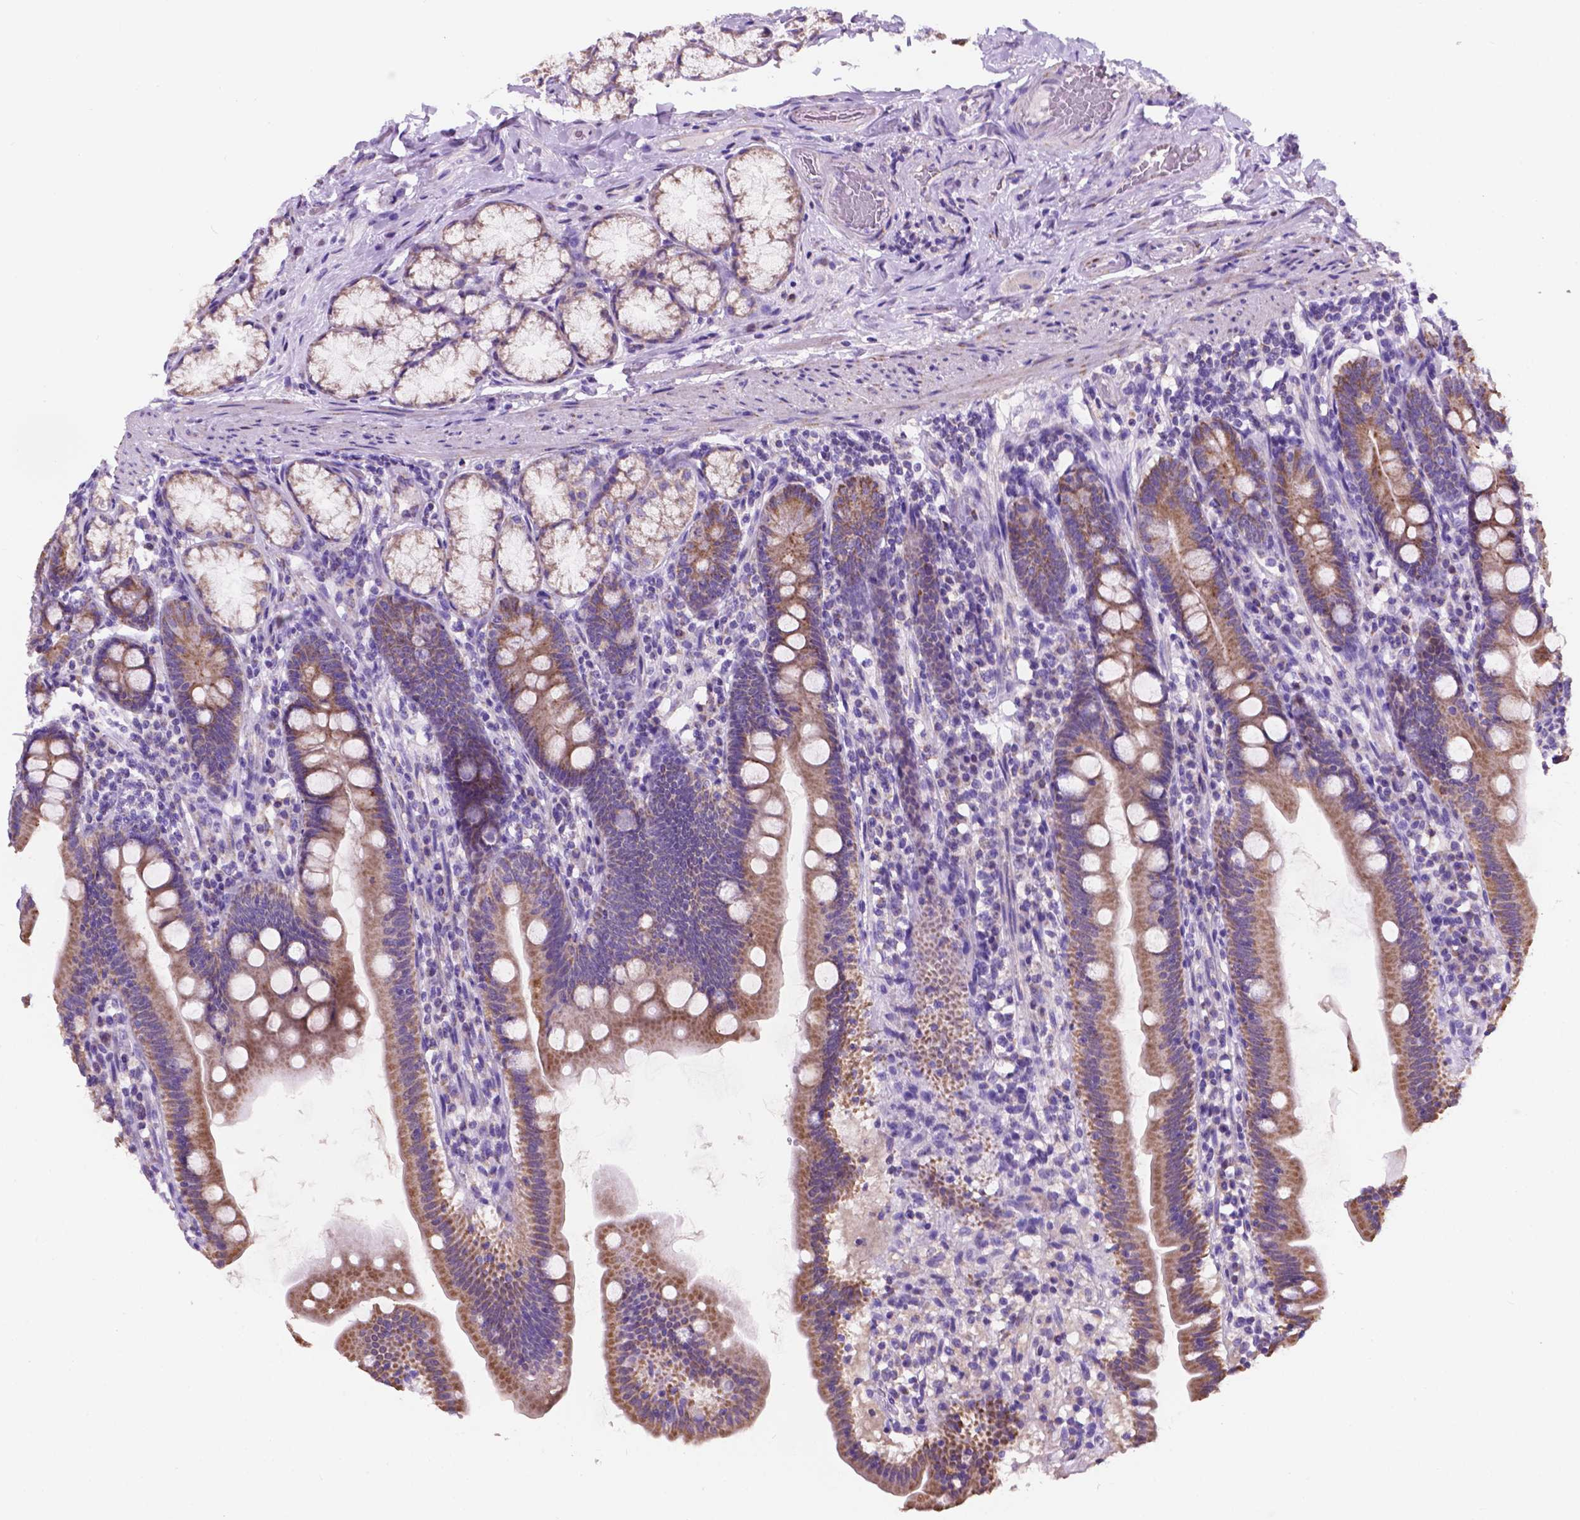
{"staining": {"intensity": "moderate", "quantity": "25%-75%", "location": "cytoplasmic/membranous"}, "tissue": "duodenum", "cell_type": "Glandular cells", "image_type": "normal", "snomed": [{"axis": "morphology", "description": "Normal tissue, NOS"}, {"axis": "topography", "description": "Duodenum"}], "caption": "Immunohistochemistry of normal human duodenum reveals medium levels of moderate cytoplasmic/membranous positivity in about 25%-75% of glandular cells. Nuclei are stained in blue.", "gene": "TRPV5", "patient": {"sex": "female", "age": 67}}